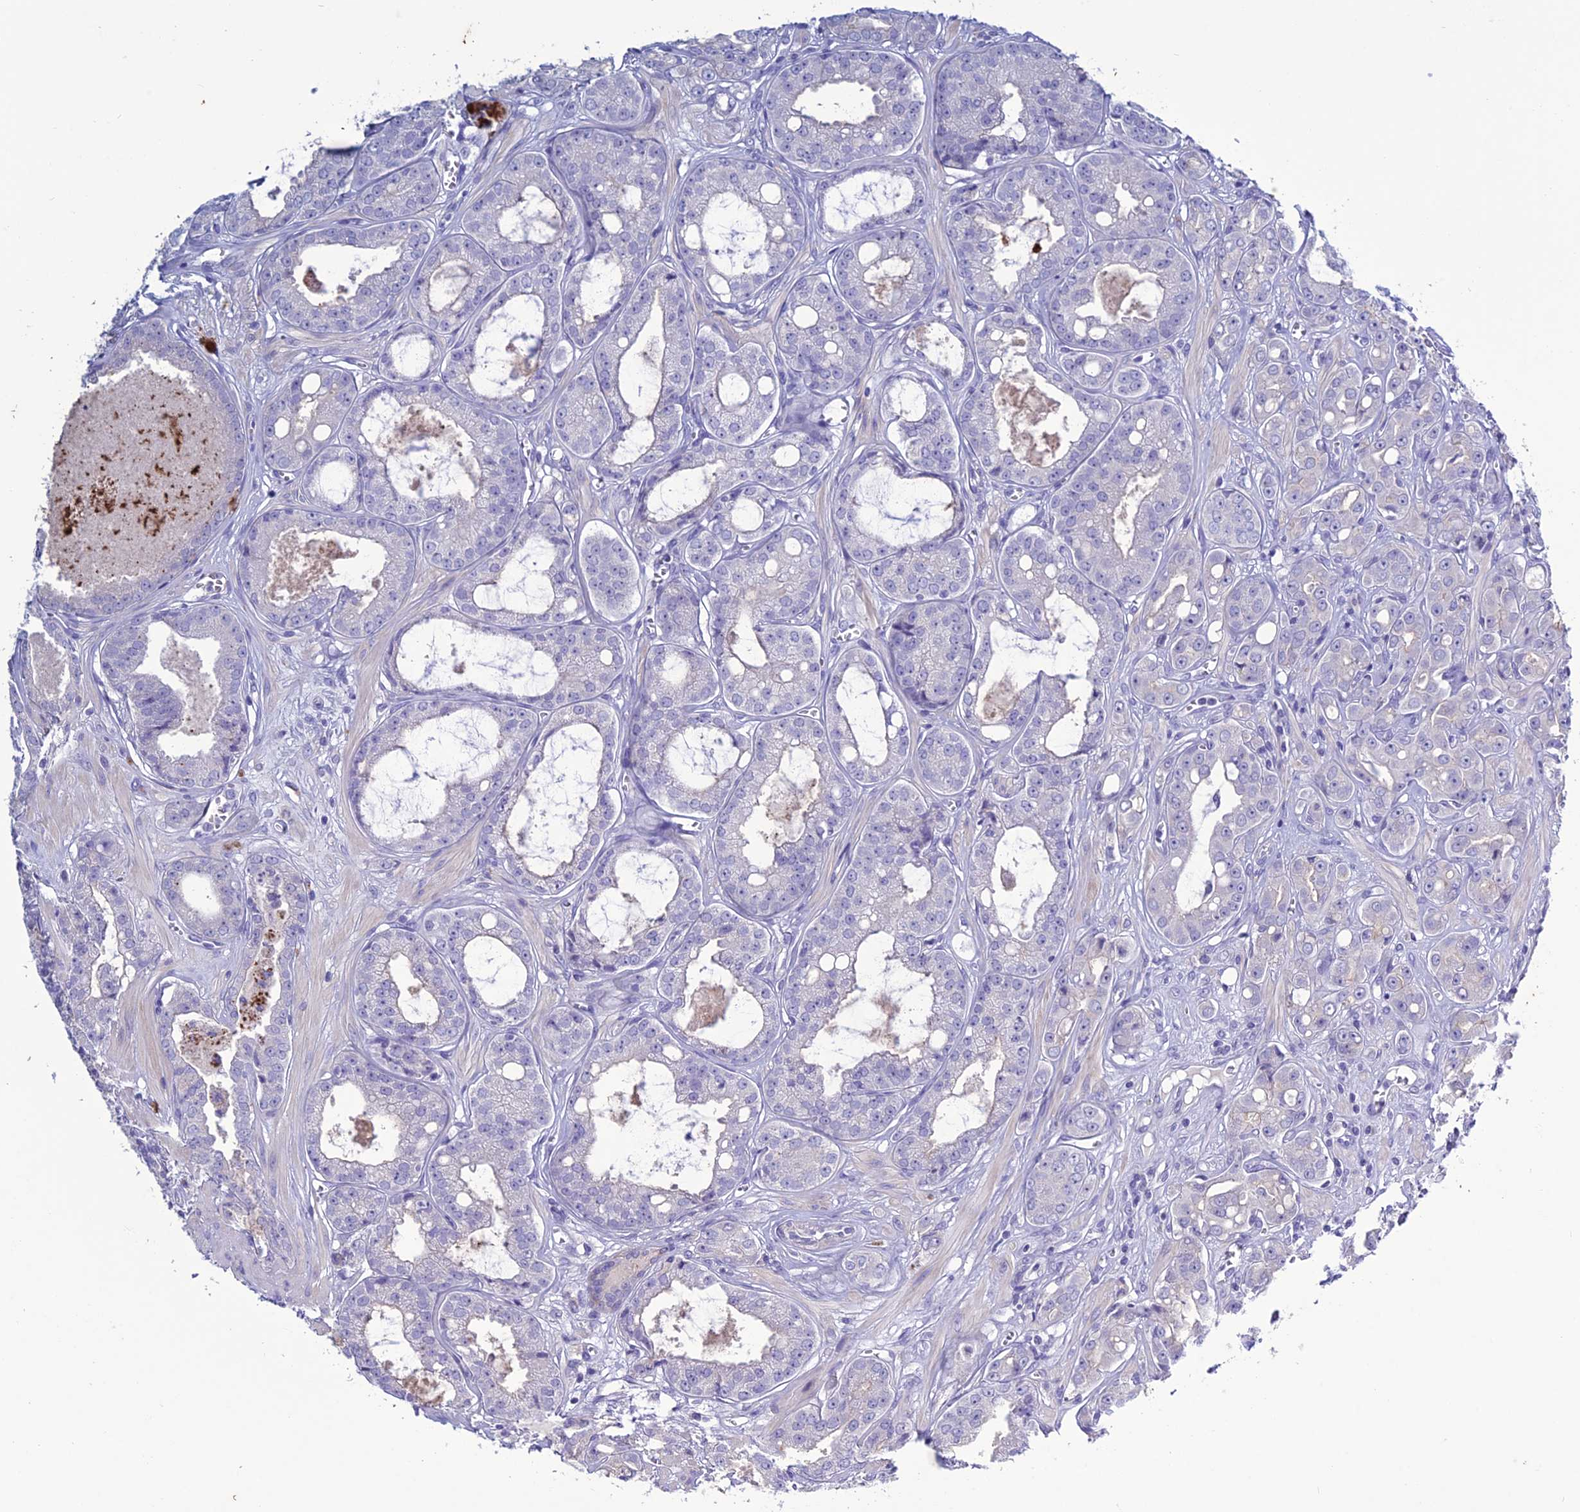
{"staining": {"intensity": "negative", "quantity": "none", "location": "none"}, "tissue": "prostate cancer", "cell_type": "Tumor cells", "image_type": "cancer", "snomed": [{"axis": "morphology", "description": "Adenocarcinoma, High grade"}, {"axis": "topography", "description": "Prostate"}], "caption": "The immunohistochemistry (IHC) histopathology image has no significant expression in tumor cells of prostate adenocarcinoma (high-grade) tissue.", "gene": "CLEC2L", "patient": {"sex": "male", "age": 74}}